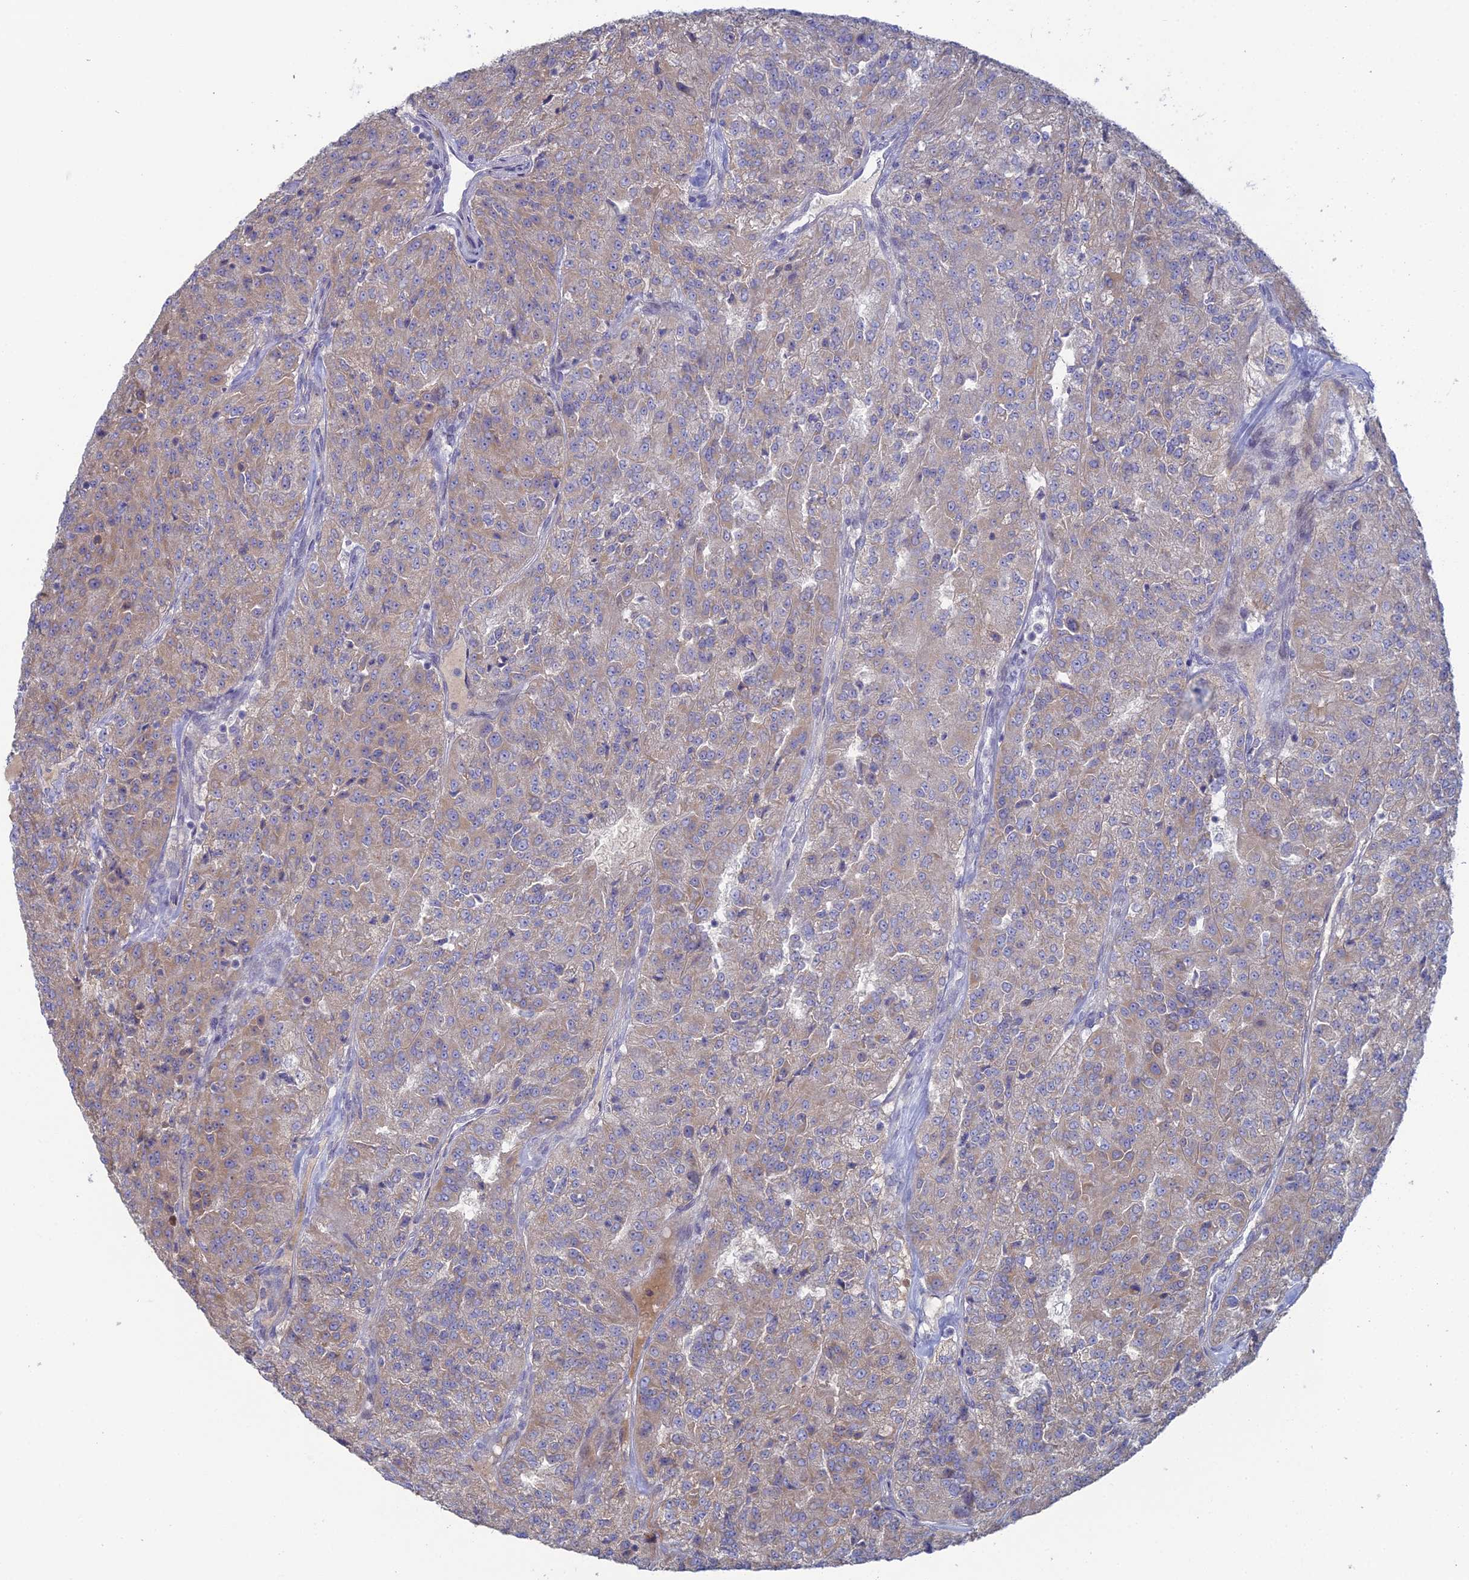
{"staining": {"intensity": "weak", "quantity": "<25%", "location": "cytoplasmic/membranous"}, "tissue": "renal cancer", "cell_type": "Tumor cells", "image_type": "cancer", "snomed": [{"axis": "morphology", "description": "Adenocarcinoma, NOS"}, {"axis": "topography", "description": "Kidney"}], "caption": "DAB (3,3'-diaminobenzidine) immunohistochemical staining of human renal cancer (adenocarcinoma) displays no significant staining in tumor cells.", "gene": "ARL16", "patient": {"sex": "female", "age": 63}}